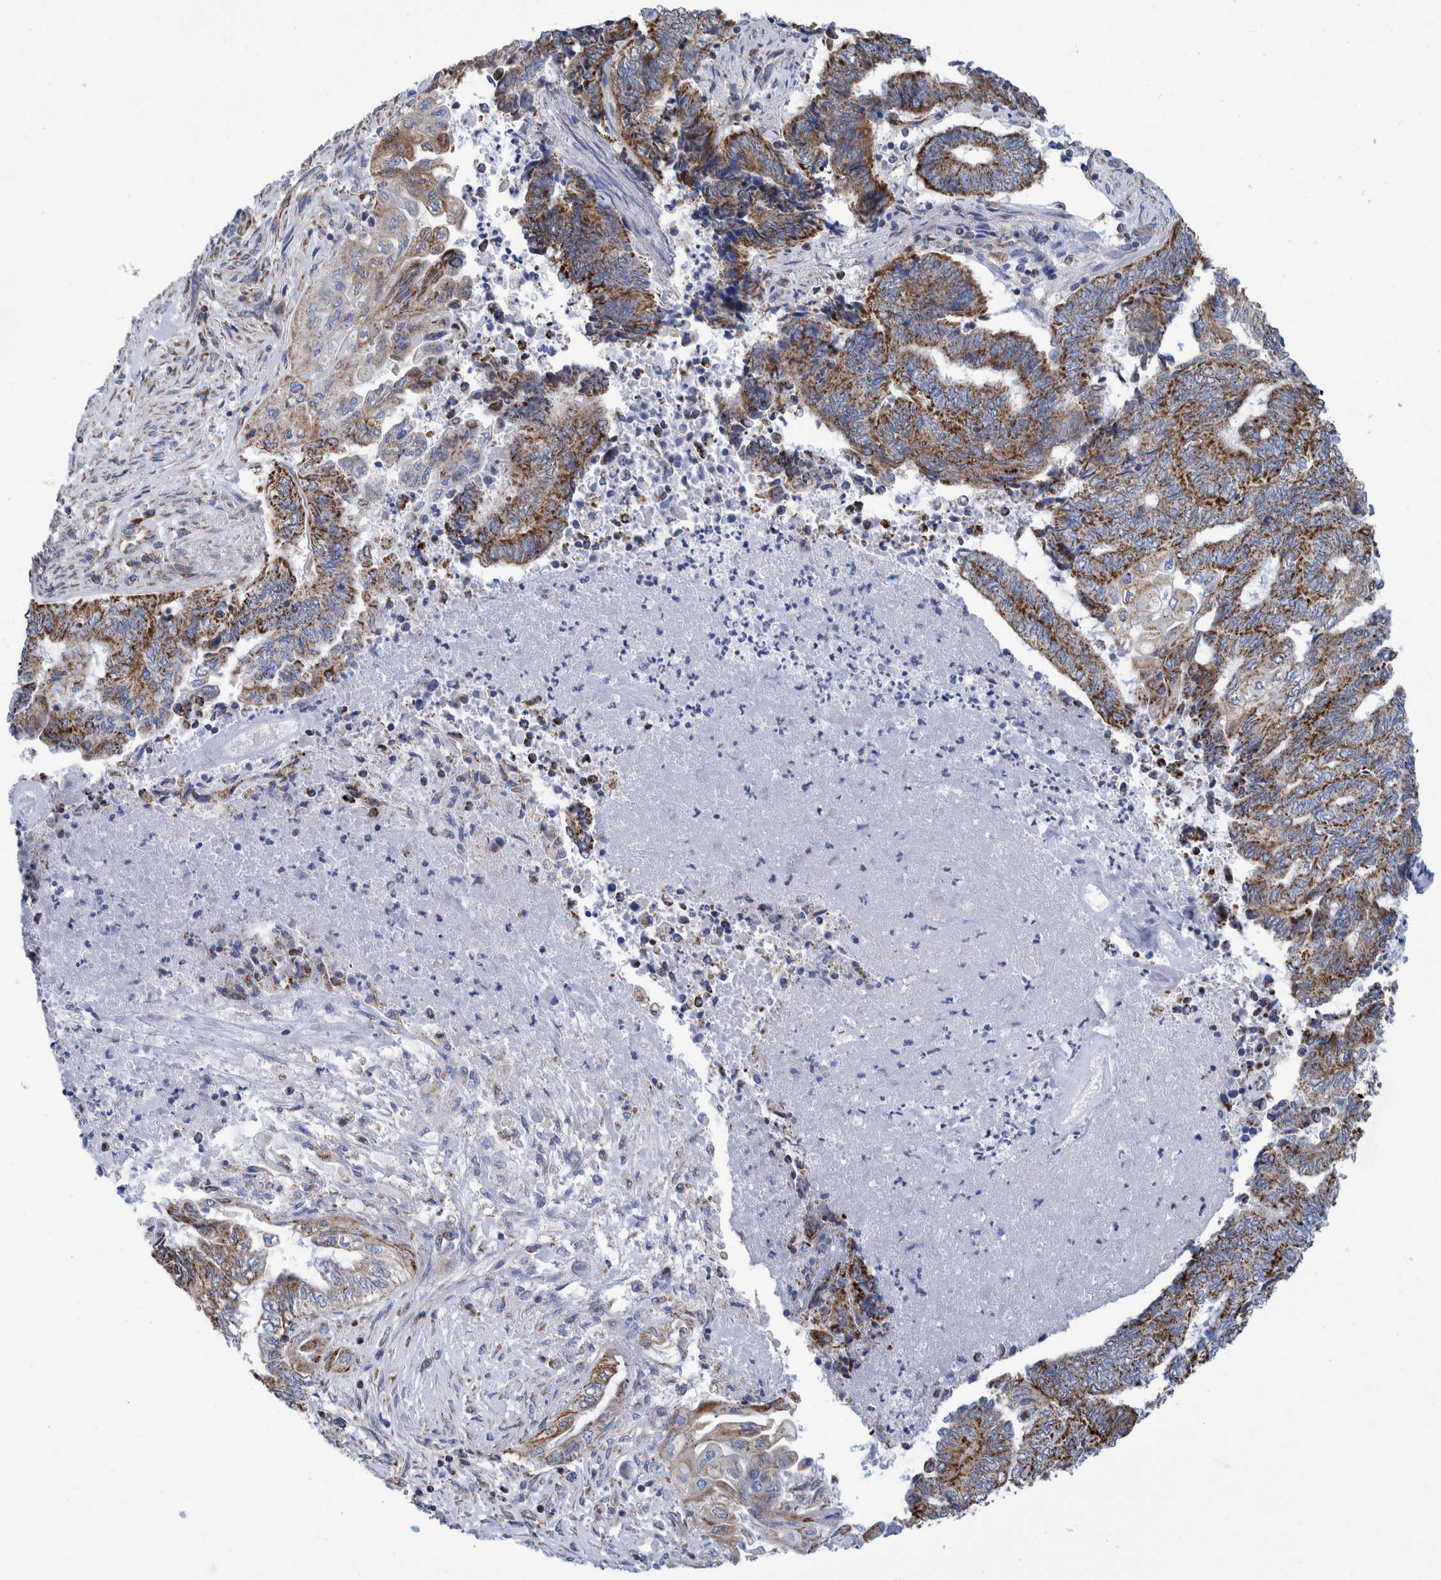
{"staining": {"intensity": "moderate", "quantity": ">75%", "location": "cytoplasmic/membranous"}, "tissue": "endometrial cancer", "cell_type": "Tumor cells", "image_type": "cancer", "snomed": [{"axis": "morphology", "description": "Adenocarcinoma, NOS"}, {"axis": "topography", "description": "Uterus"}, {"axis": "topography", "description": "Endometrium"}], "caption": "An image showing moderate cytoplasmic/membranous positivity in approximately >75% of tumor cells in endometrial cancer (adenocarcinoma), as visualized by brown immunohistochemical staining.", "gene": "DECR1", "patient": {"sex": "female", "age": 70}}